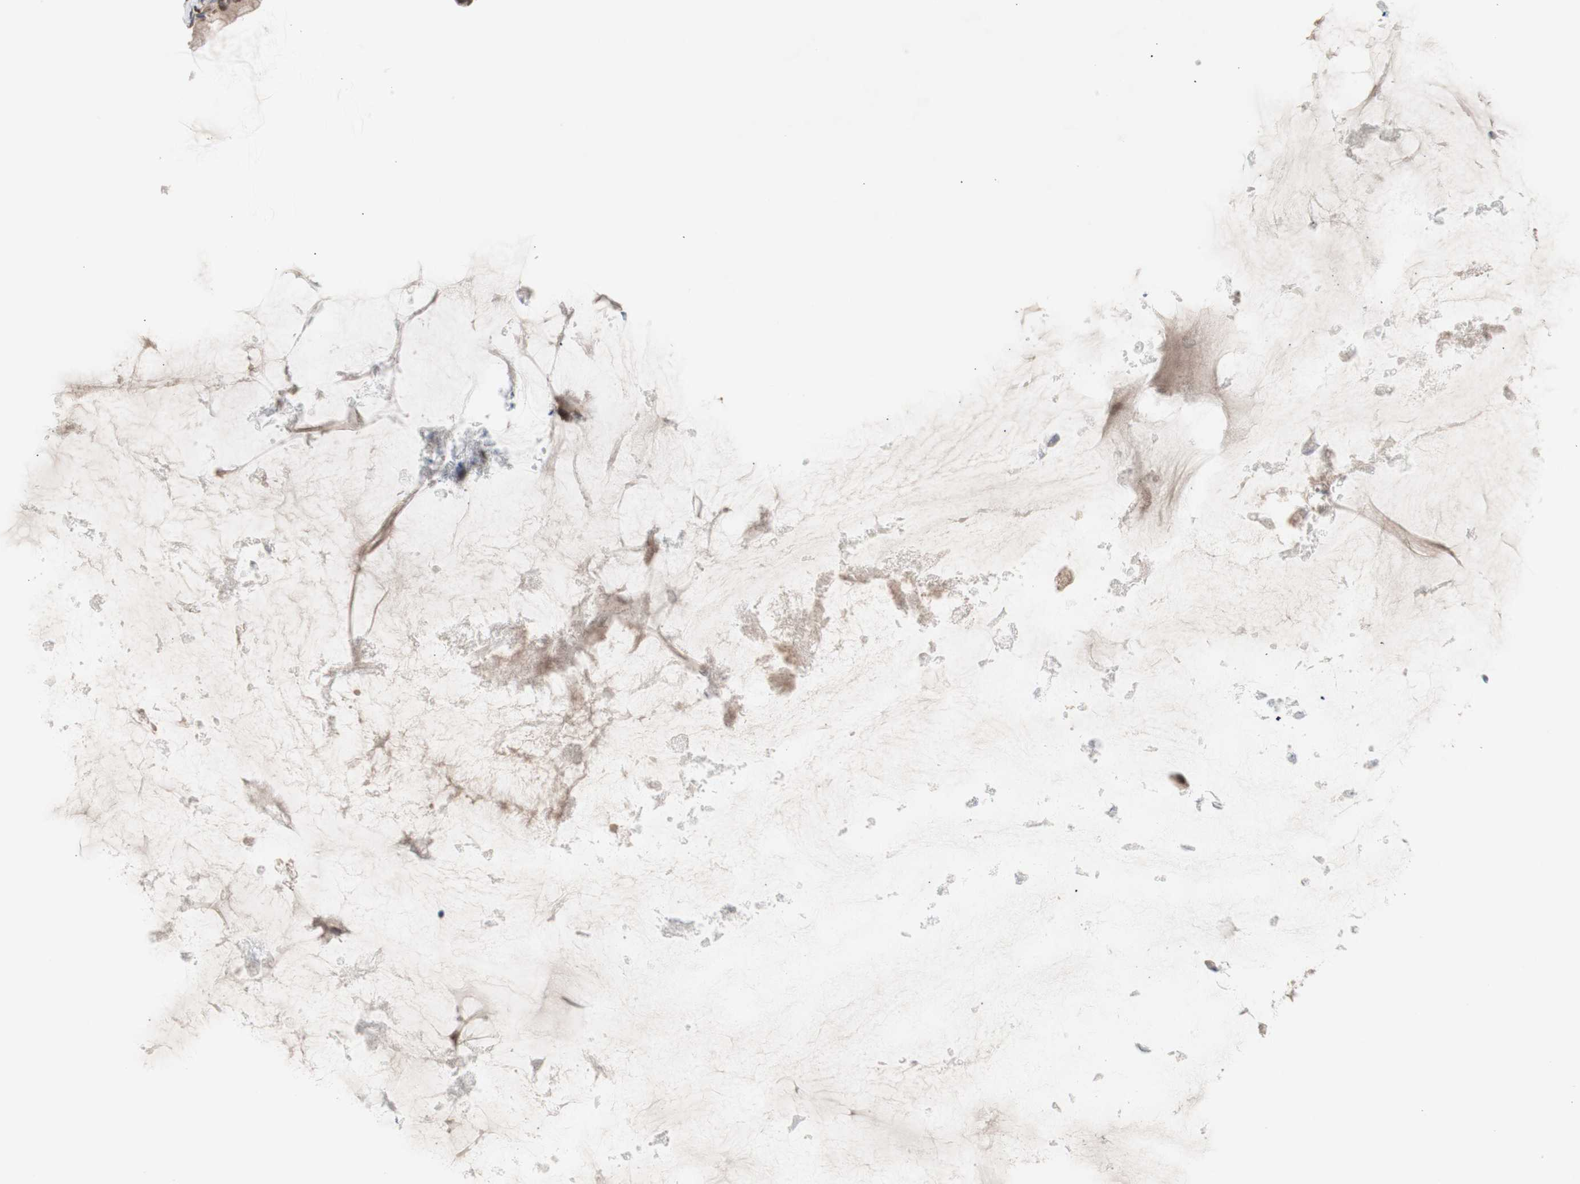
{"staining": {"intensity": "moderate", "quantity": ">75%", "location": "nuclear"}, "tissue": "ovarian cancer", "cell_type": "Tumor cells", "image_type": "cancer", "snomed": [{"axis": "morphology", "description": "Cystadenocarcinoma, mucinous, NOS"}, {"axis": "topography", "description": "Ovary"}], "caption": "Protein analysis of ovarian cancer (mucinous cystadenocarcinoma) tissue demonstrates moderate nuclear expression in about >75% of tumor cells. The staining was performed using DAB (3,3'-diaminobenzidine), with brown indicating positive protein expression. Nuclei are stained blue with hematoxylin.", "gene": "SFPQ", "patient": {"sex": "female", "age": 61}}